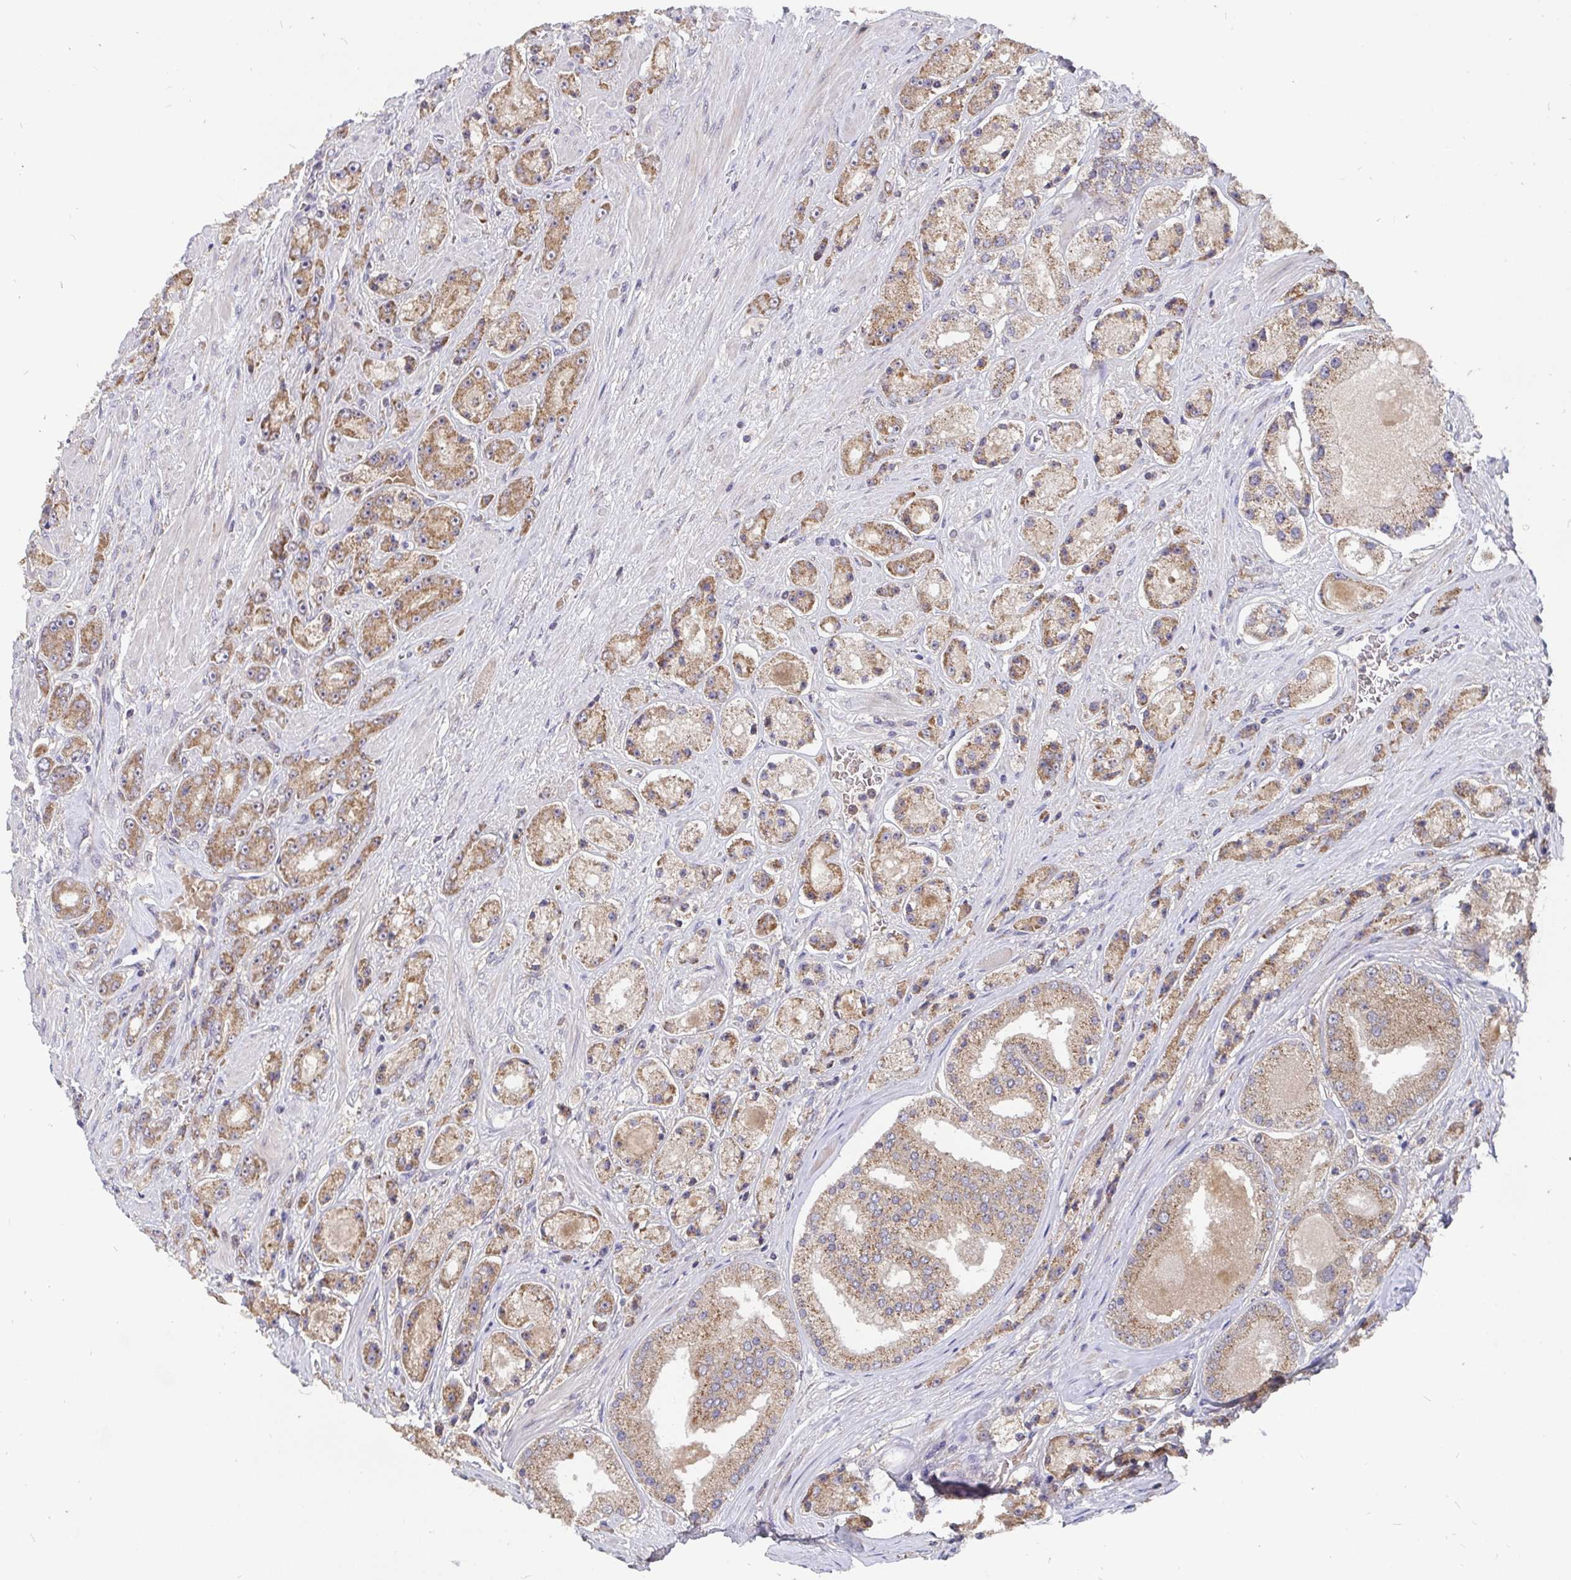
{"staining": {"intensity": "moderate", "quantity": ">75%", "location": "cytoplasmic/membranous"}, "tissue": "prostate cancer", "cell_type": "Tumor cells", "image_type": "cancer", "snomed": [{"axis": "morphology", "description": "Adenocarcinoma, High grade"}, {"axis": "topography", "description": "Prostate"}], "caption": "A high-resolution micrograph shows immunohistochemistry staining of prostate adenocarcinoma (high-grade), which reveals moderate cytoplasmic/membranous positivity in approximately >75% of tumor cells.", "gene": "PDF", "patient": {"sex": "male", "age": 67}}